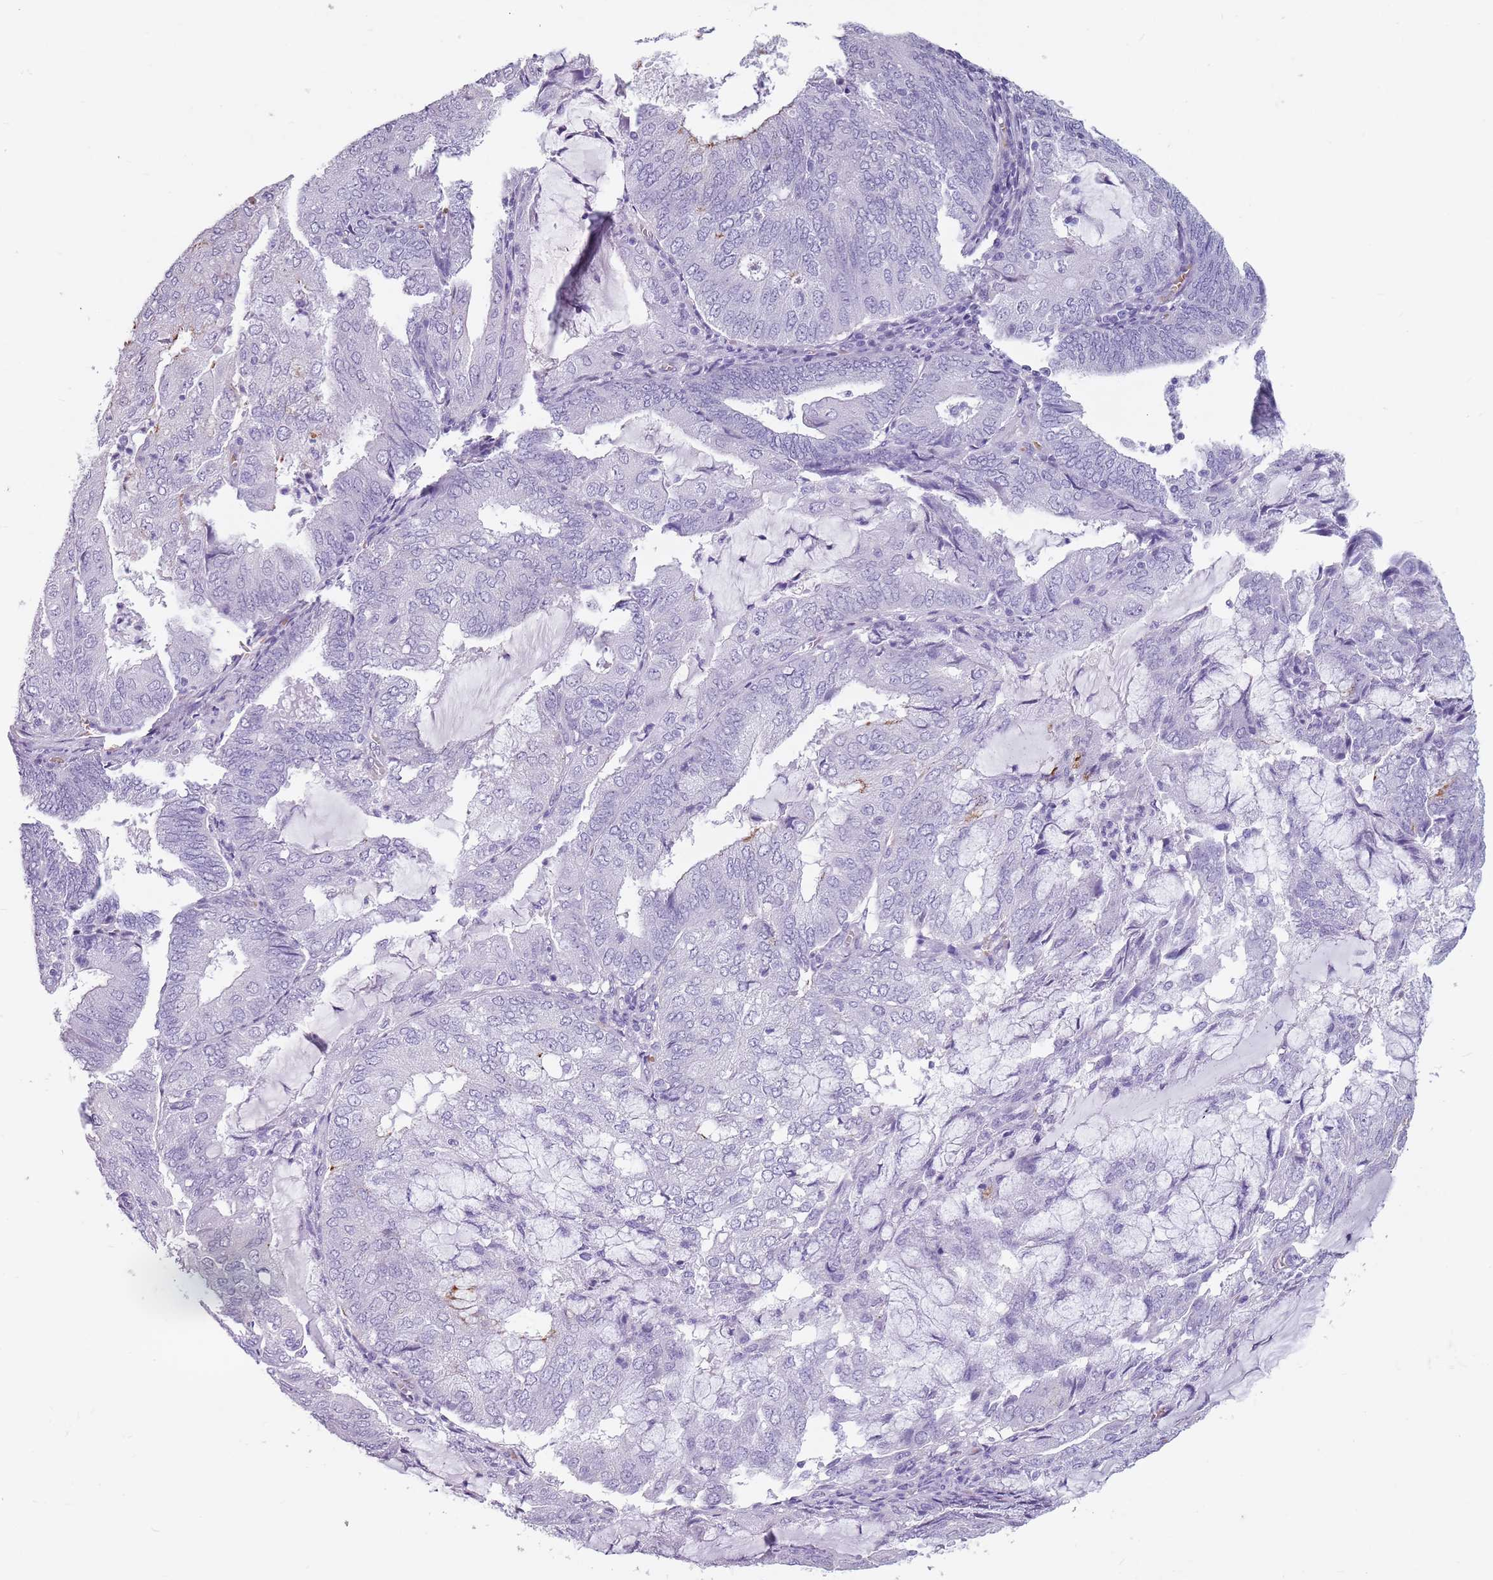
{"staining": {"intensity": "negative", "quantity": "none", "location": "none"}, "tissue": "endometrial cancer", "cell_type": "Tumor cells", "image_type": "cancer", "snomed": [{"axis": "morphology", "description": "Adenocarcinoma, NOS"}, {"axis": "topography", "description": "Endometrium"}], "caption": "This micrograph is of endometrial cancer stained with immunohistochemistry to label a protein in brown with the nuclei are counter-stained blue. There is no expression in tumor cells.", "gene": "SPESP1", "patient": {"sex": "female", "age": 81}}